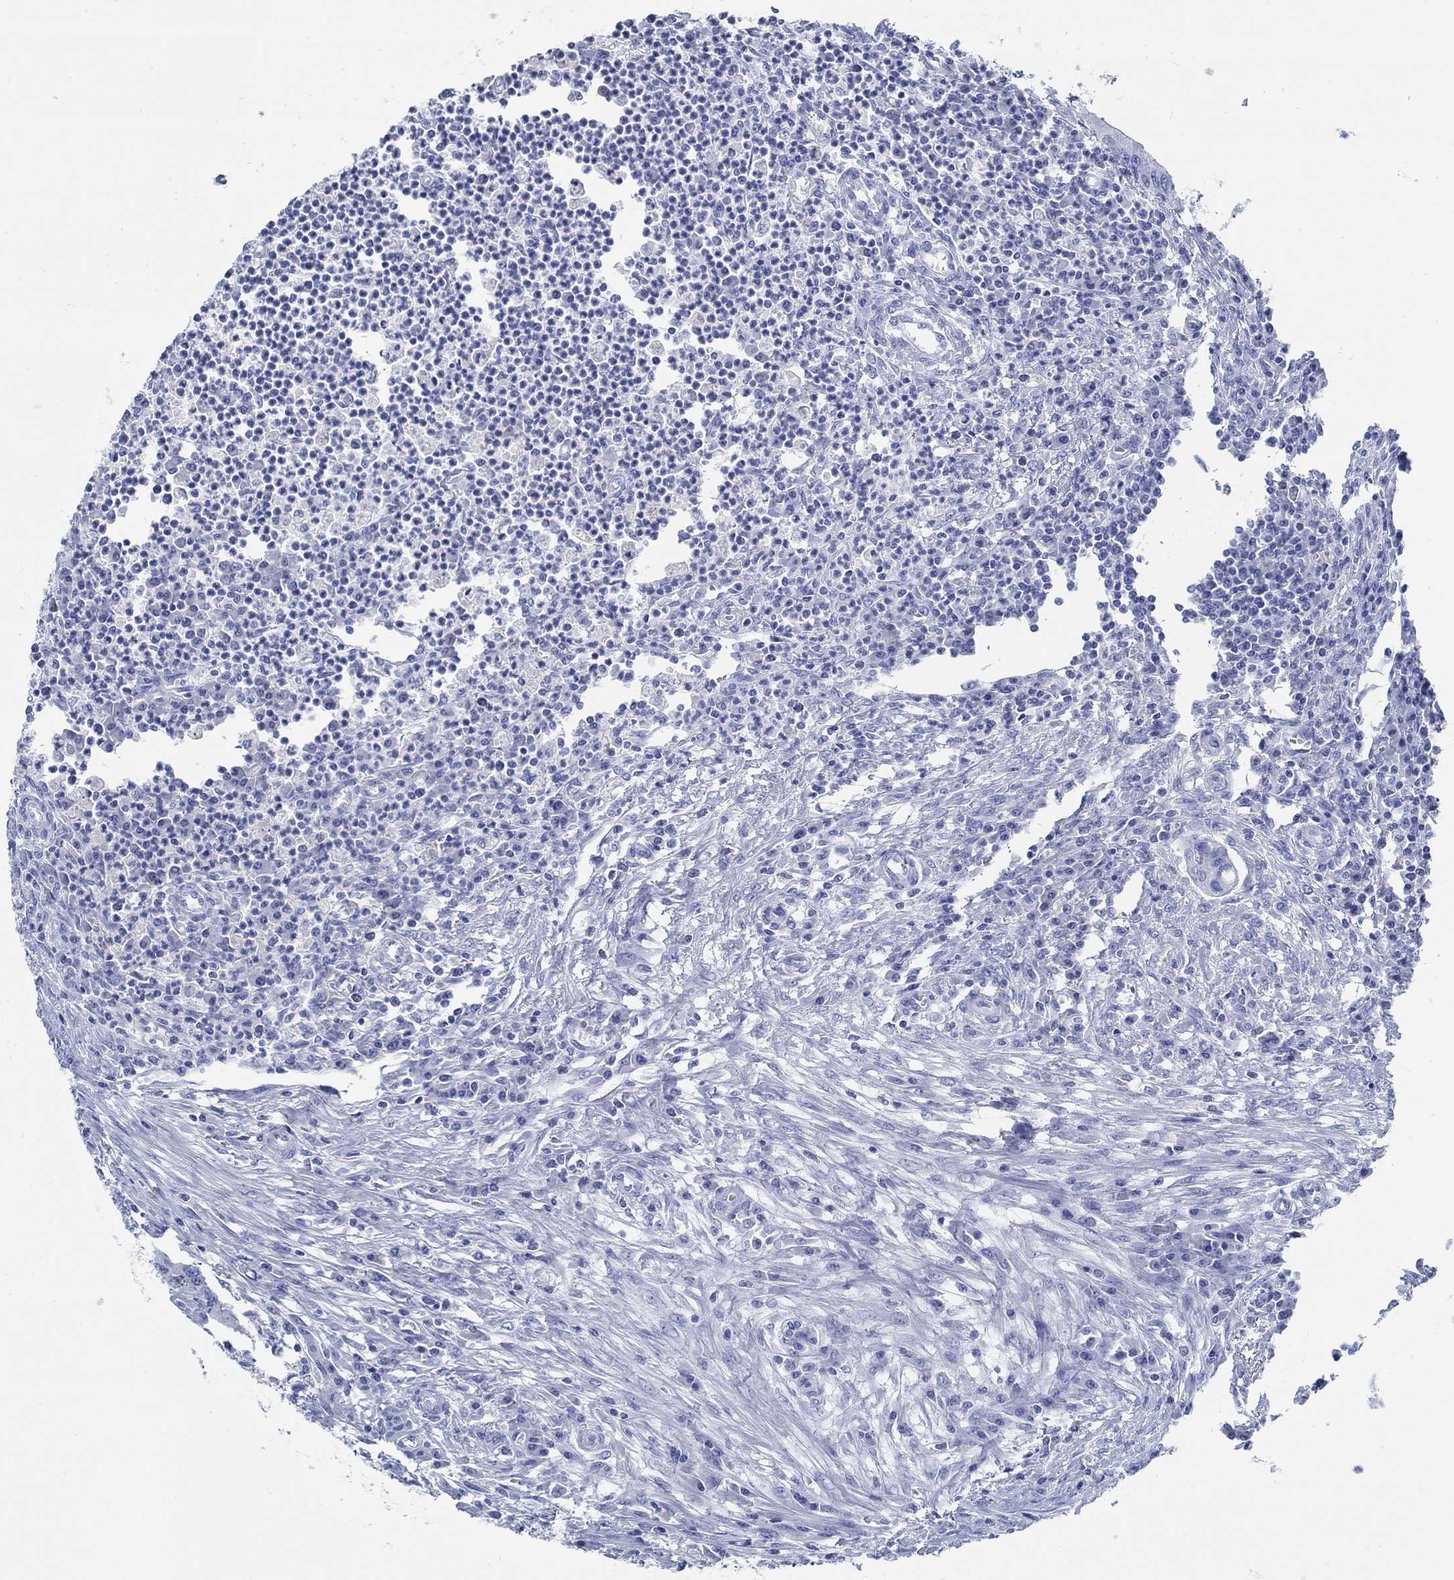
{"staining": {"intensity": "negative", "quantity": "none", "location": "none"}, "tissue": "colorectal cancer", "cell_type": "Tumor cells", "image_type": "cancer", "snomed": [{"axis": "morphology", "description": "Adenocarcinoma, NOS"}, {"axis": "topography", "description": "Colon"}], "caption": "An immunohistochemistry photomicrograph of adenocarcinoma (colorectal) is shown. There is no staining in tumor cells of adenocarcinoma (colorectal). Brightfield microscopy of immunohistochemistry stained with DAB (brown) and hematoxylin (blue), captured at high magnification.", "gene": "SLC45A1", "patient": {"sex": "male", "age": 53}}